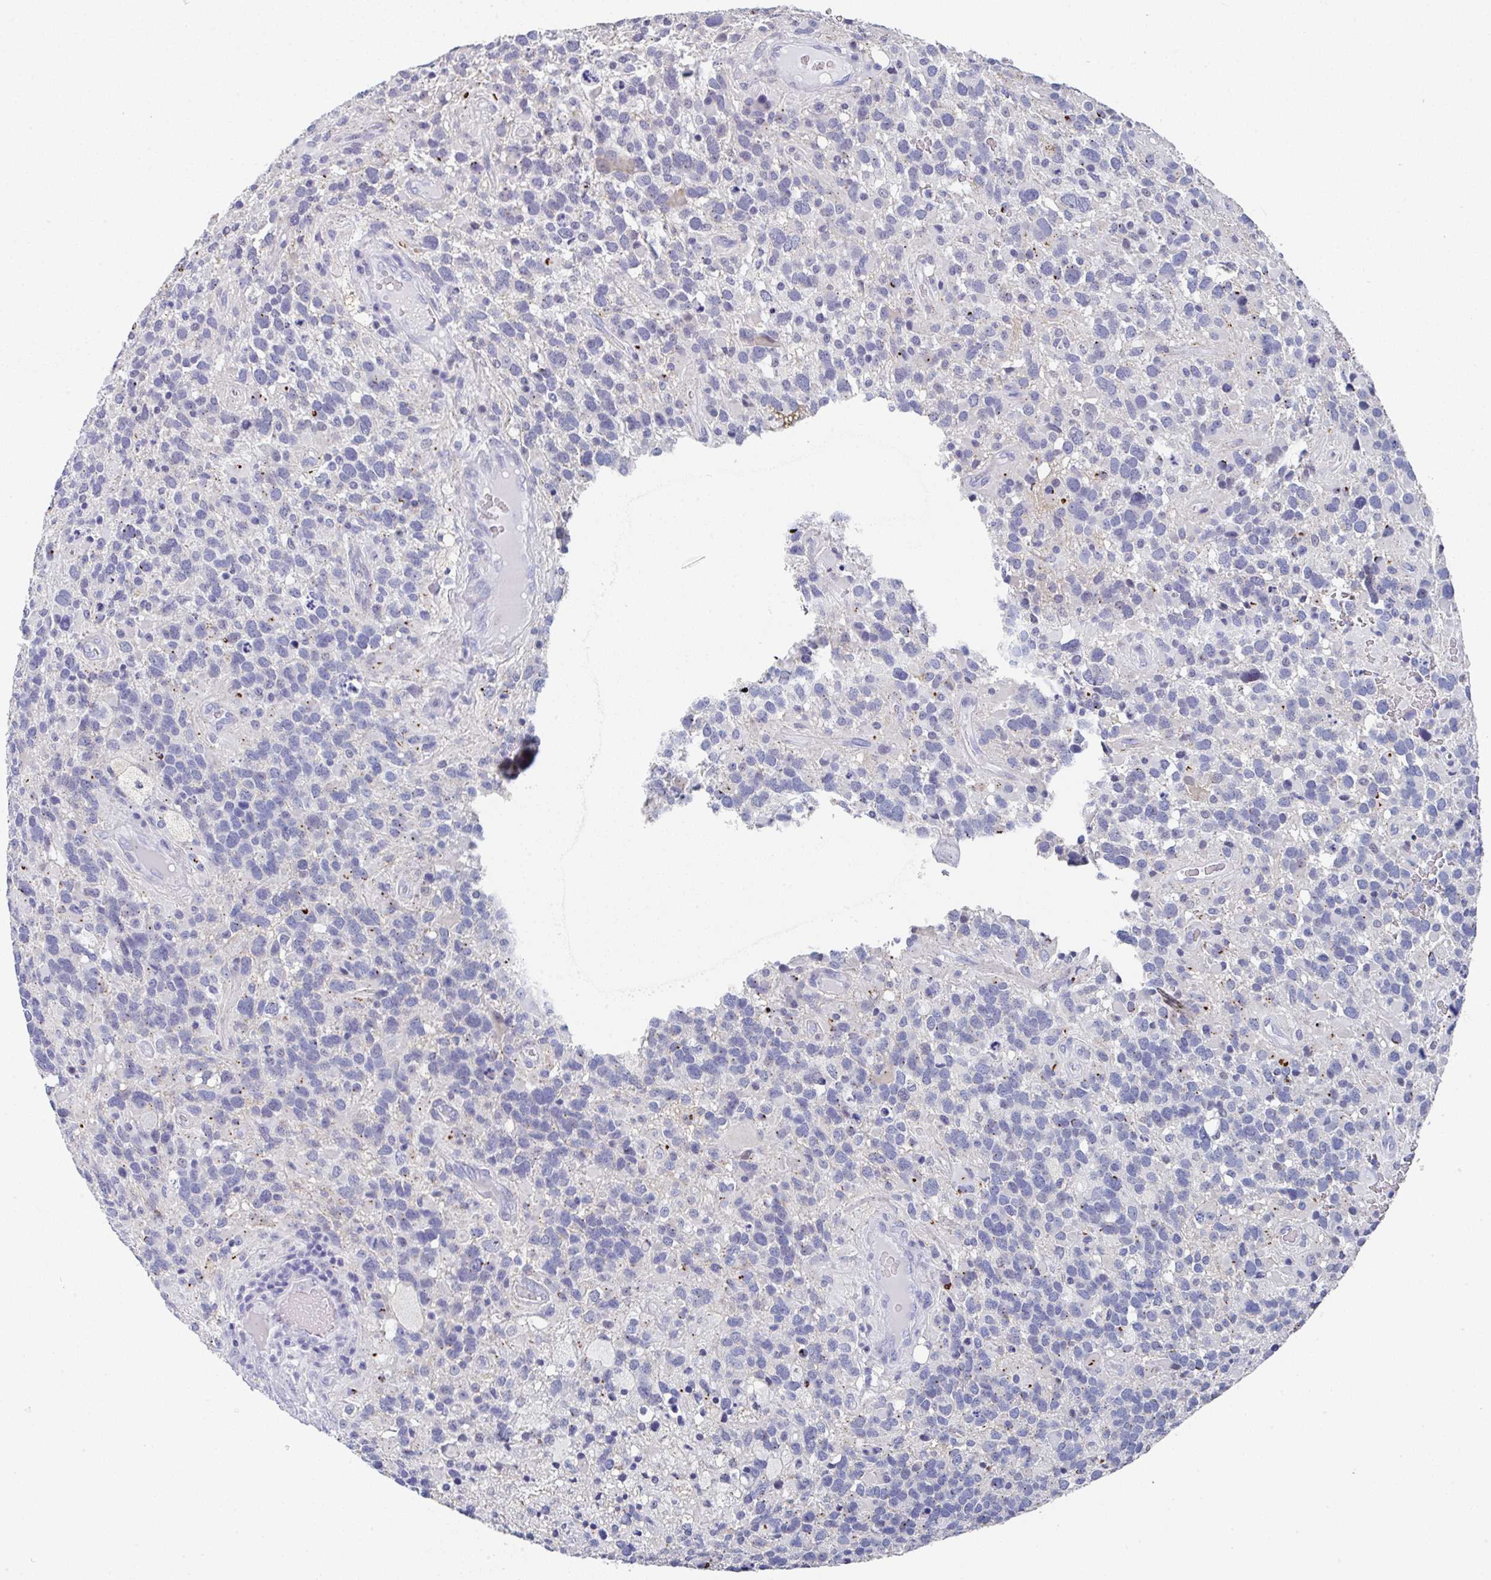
{"staining": {"intensity": "negative", "quantity": "none", "location": "none"}, "tissue": "glioma", "cell_type": "Tumor cells", "image_type": "cancer", "snomed": [{"axis": "morphology", "description": "Glioma, malignant, High grade"}, {"axis": "topography", "description": "Brain"}], "caption": "This is an immunohistochemistry histopathology image of glioma. There is no positivity in tumor cells.", "gene": "TNFRSF8", "patient": {"sex": "female", "age": 40}}